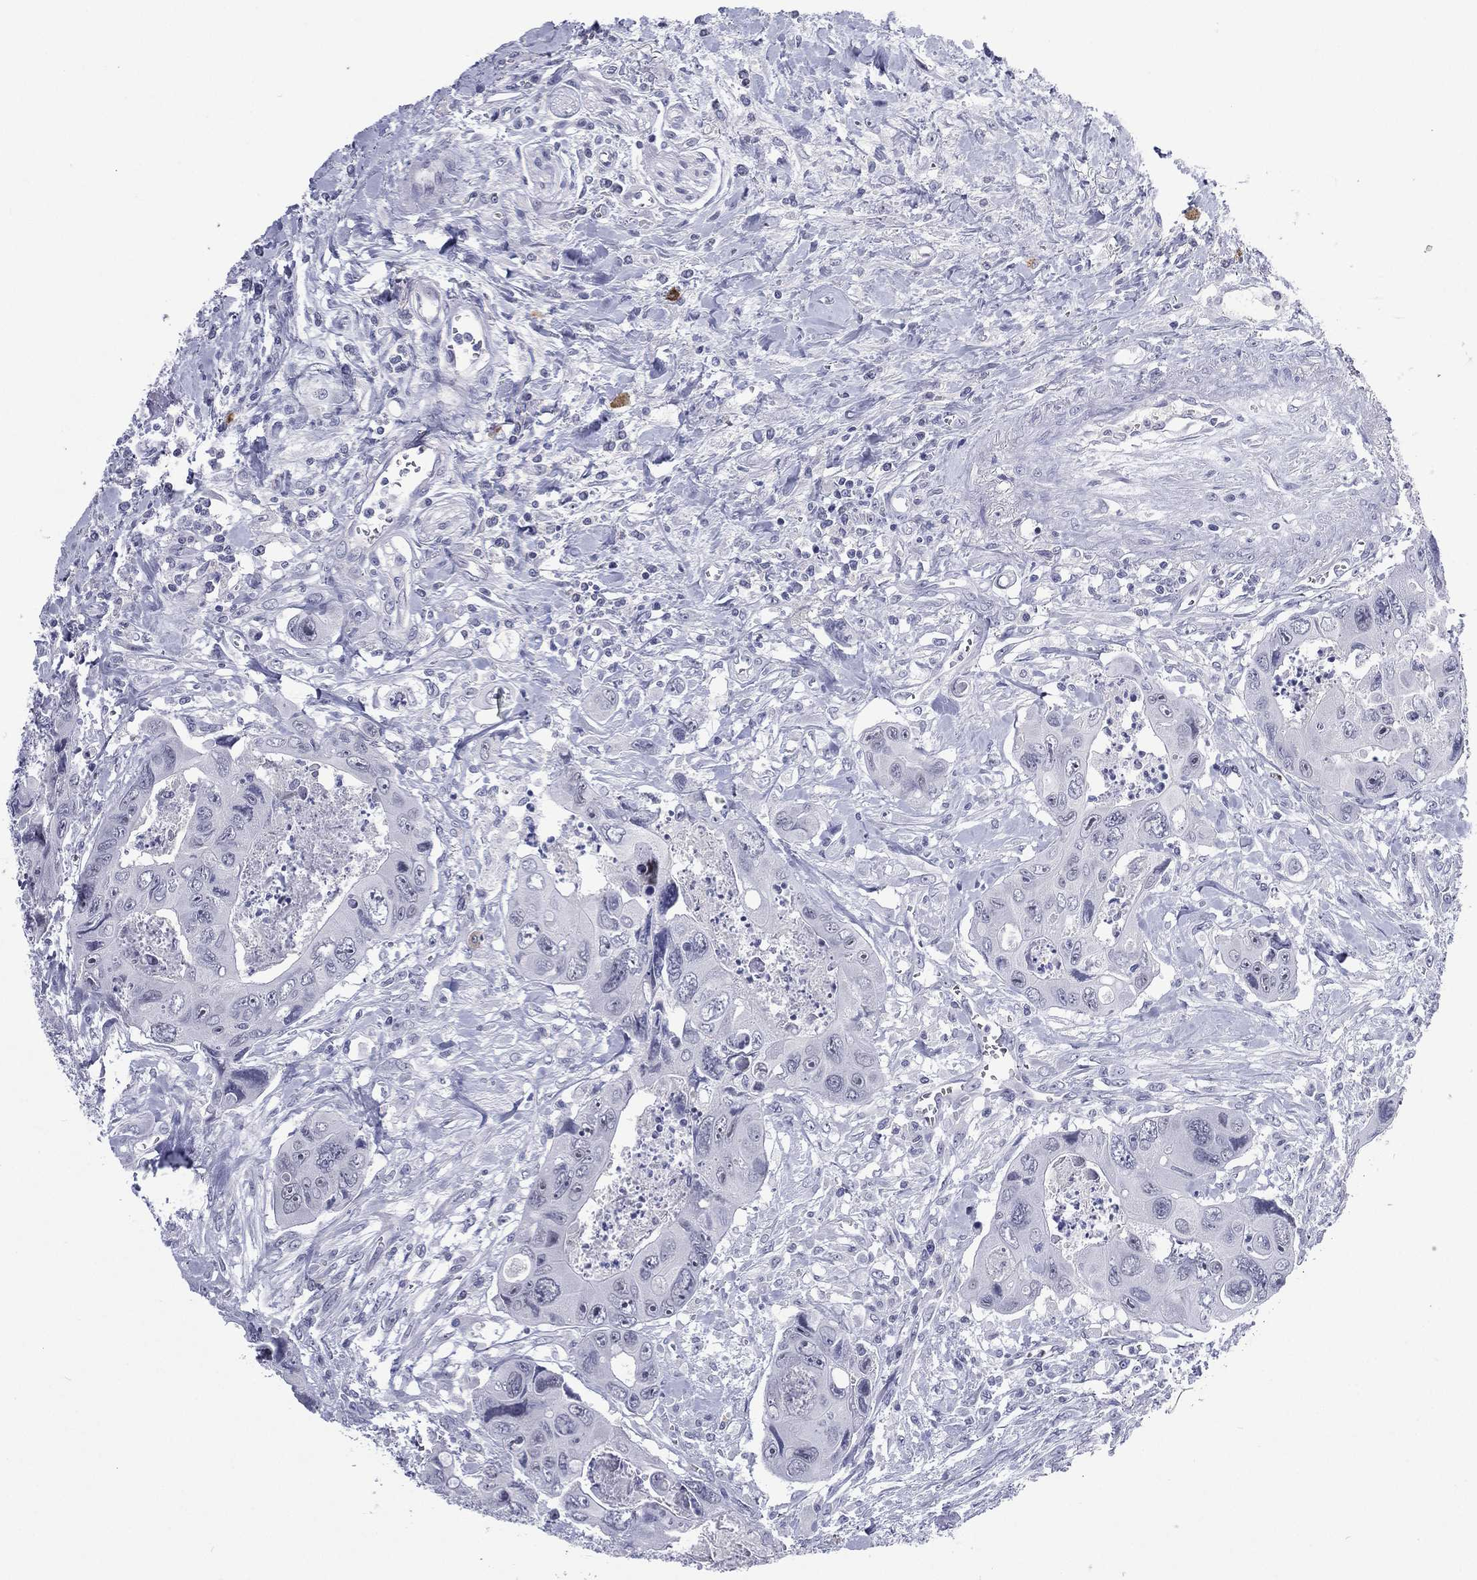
{"staining": {"intensity": "negative", "quantity": "none", "location": "none"}, "tissue": "colorectal cancer", "cell_type": "Tumor cells", "image_type": "cancer", "snomed": [{"axis": "morphology", "description": "Adenocarcinoma, NOS"}, {"axis": "topography", "description": "Rectum"}], "caption": "The image shows no staining of tumor cells in colorectal cancer.", "gene": "SSX1", "patient": {"sex": "male", "age": 62}}